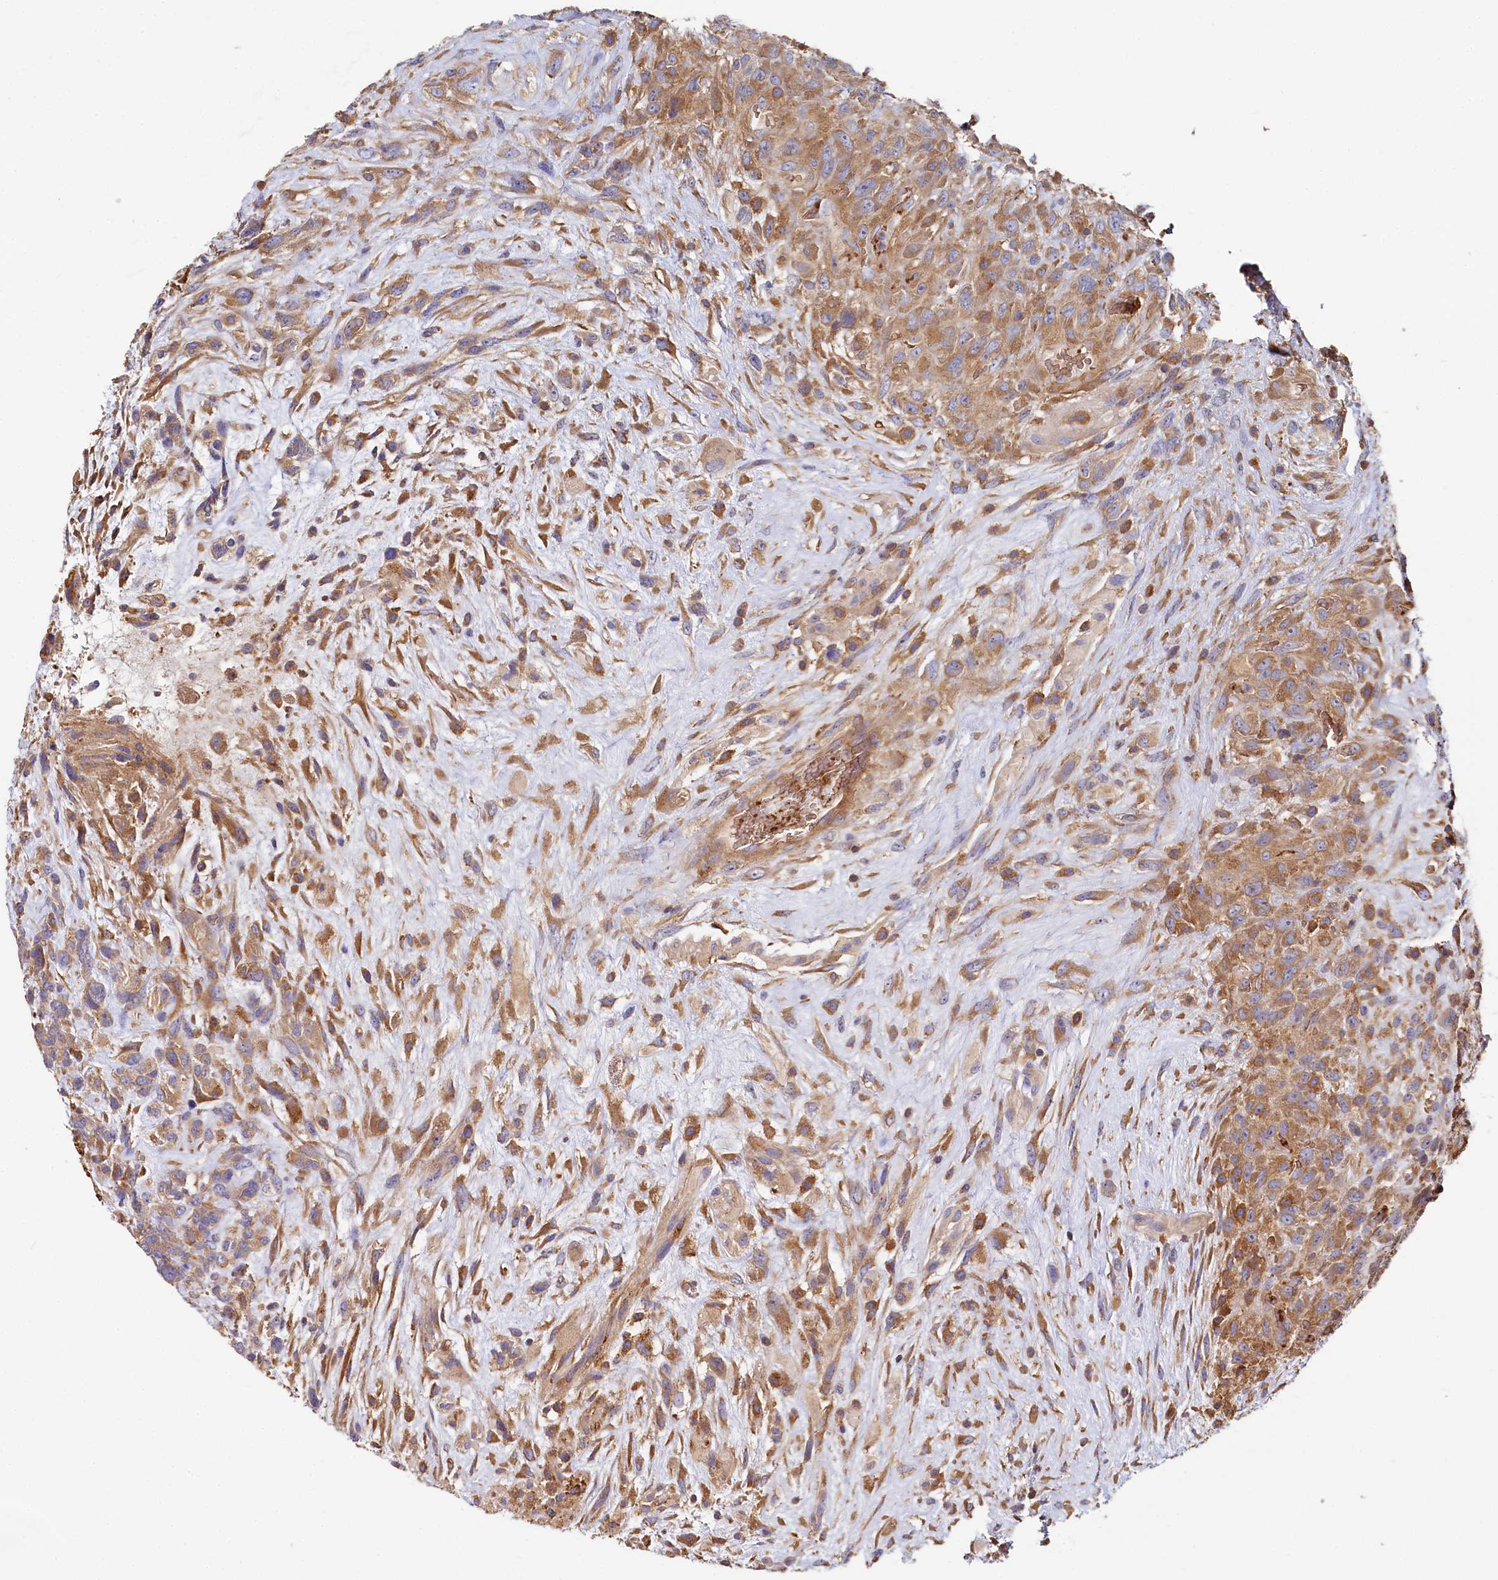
{"staining": {"intensity": "moderate", "quantity": "25%-75%", "location": "cytoplasmic/membranous"}, "tissue": "glioma", "cell_type": "Tumor cells", "image_type": "cancer", "snomed": [{"axis": "morphology", "description": "Glioma, malignant, High grade"}, {"axis": "topography", "description": "Brain"}], "caption": "A histopathology image of human malignant glioma (high-grade) stained for a protein demonstrates moderate cytoplasmic/membranous brown staining in tumor cells. Nuclei are stained in blue.", "gene": "PPIP5K1", "patient": {"sex": "male", "age": 61}}